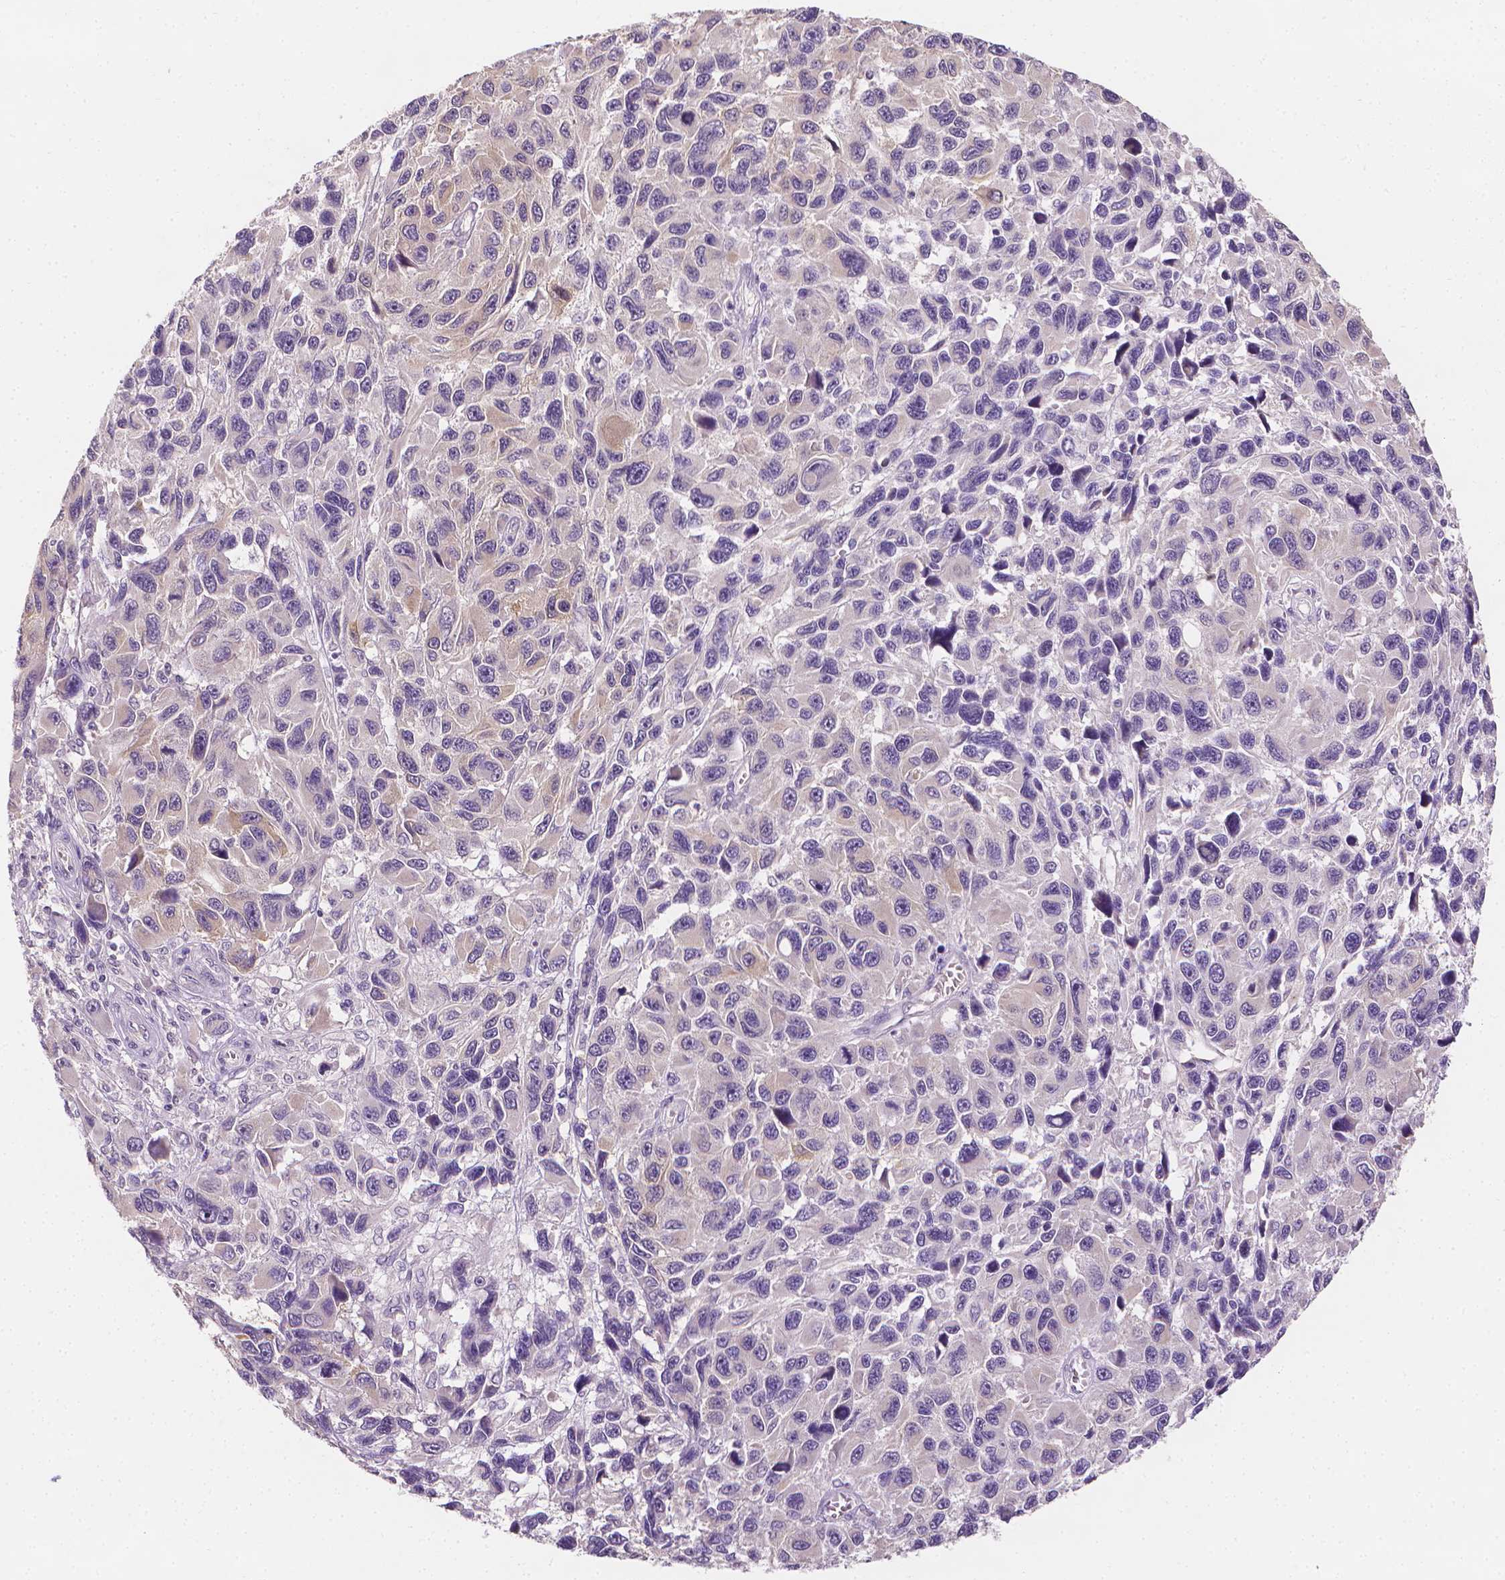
{"staining": {"intensity": "weak", "quantity": "25%-75%", "location": "cytoplasmic/membranous"}, "tissue": "melanoma", "cell_type": "Tumor cells", "image_type": "cancer", "snomed": [{"axis": "morphology", "description": "Malignant melanoma, NOS"}, {"axis": "topography", "description": "Skin"}], "caption": "A micrograph of melanoma stained for a protein shows weak cytoplasmic/membranous brown staining in tumor cells. (DAB = brown stain, brightfield microscopy at high magnification).", "gene": "FASN", "patient": {"sex": "male", "age": 53}}